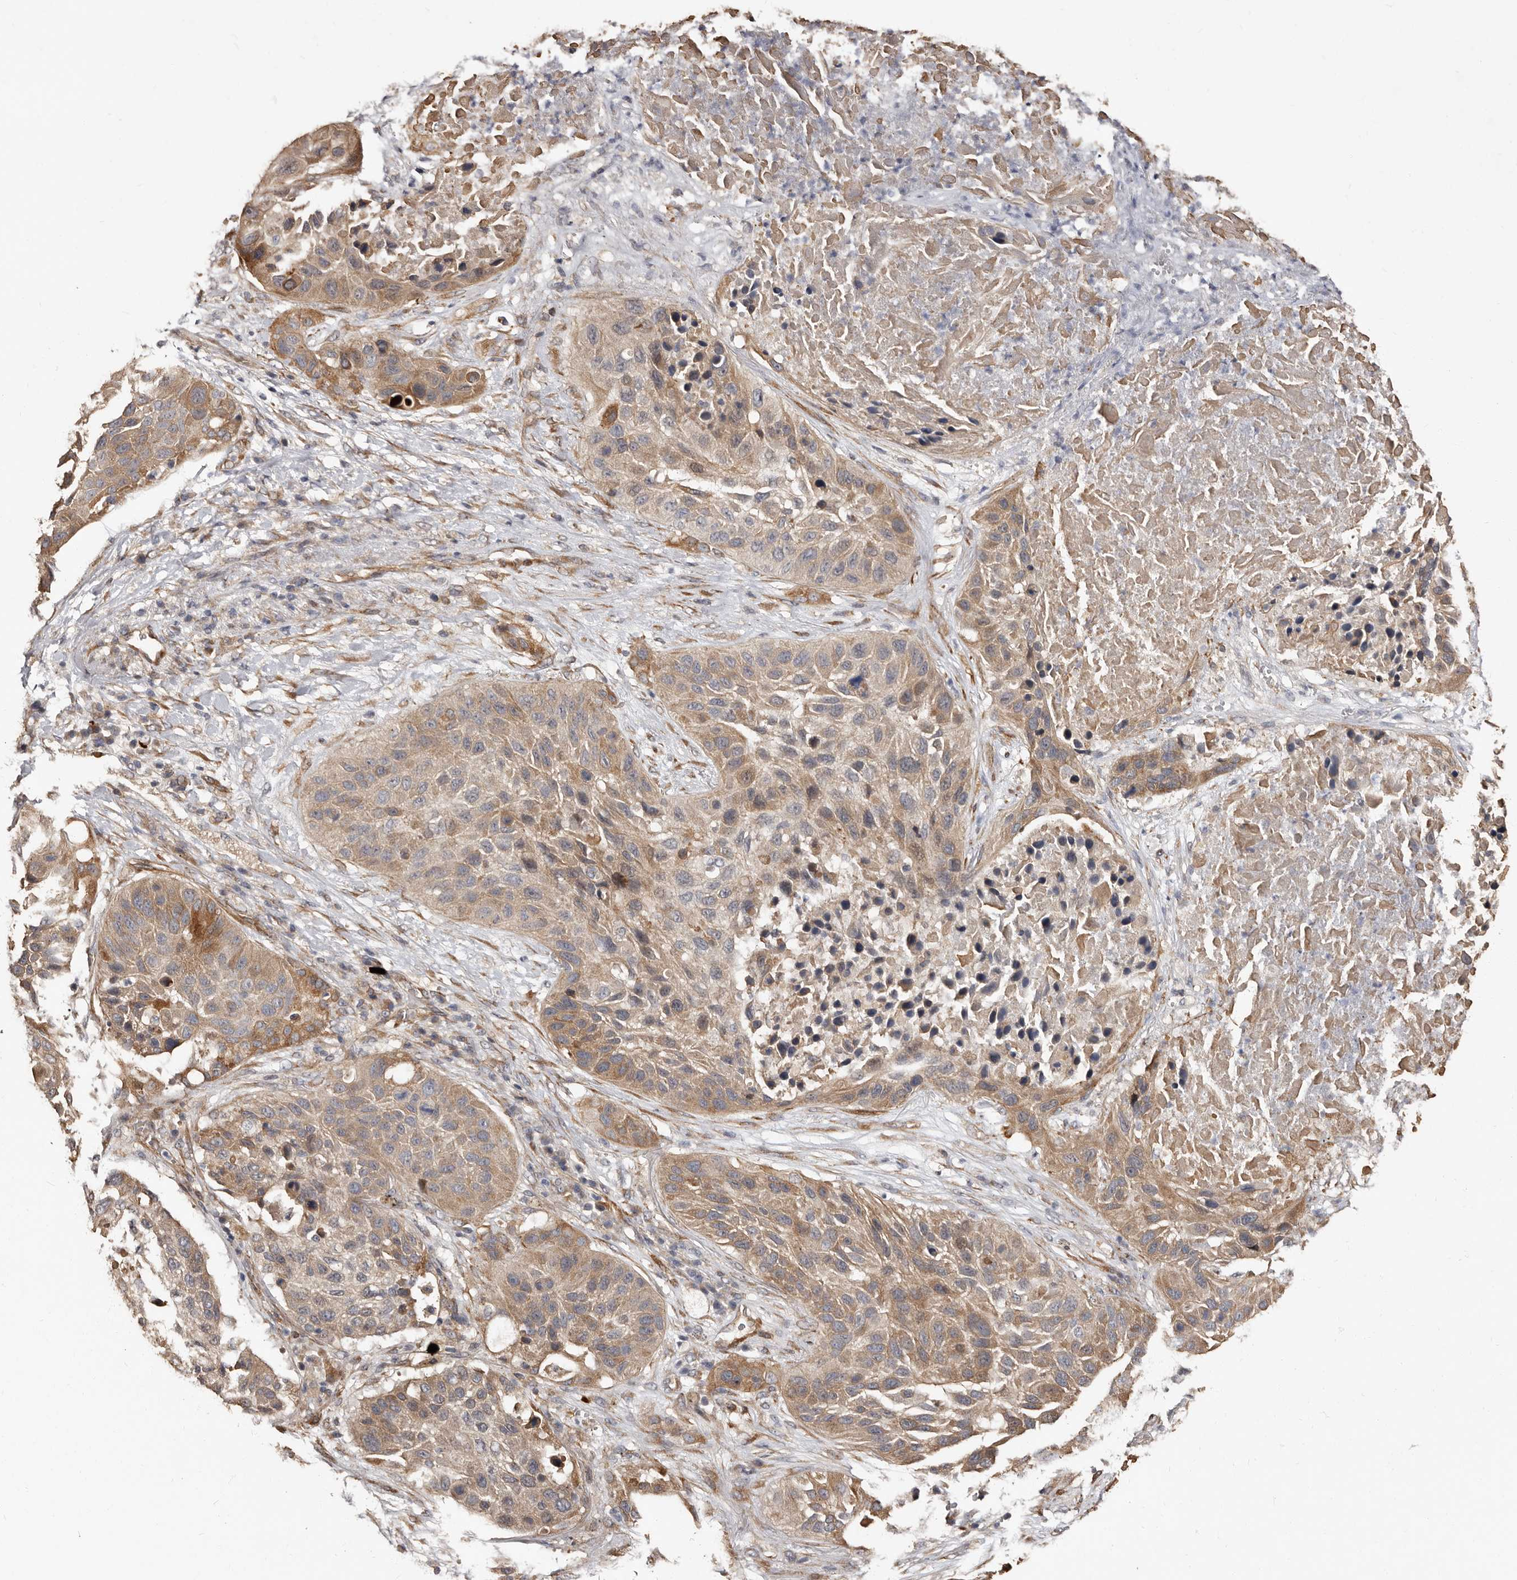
{"staining": {"intensity": "moderate", "quantity": "25%-75%", "location": "cytoplasmic/membranous"}, "tissue": "lung cancer", "cell_type": "Tumor cells", "image_type": "cancer", "snomed": [{"axis": "morphology", "description": "Squamous cell carcinoma, NOS"}, {"axis": "topography", "description": "Lung"}], "caption": "DAB immunohistochemical staining of lung squamous cell carcinoma reveals moderate cytoplasmic/membranous protein positivity in about 25%-75% of tumor cells.", "gene": "TBC1D22B", "patient": {"sex": "male", "age": 57}}